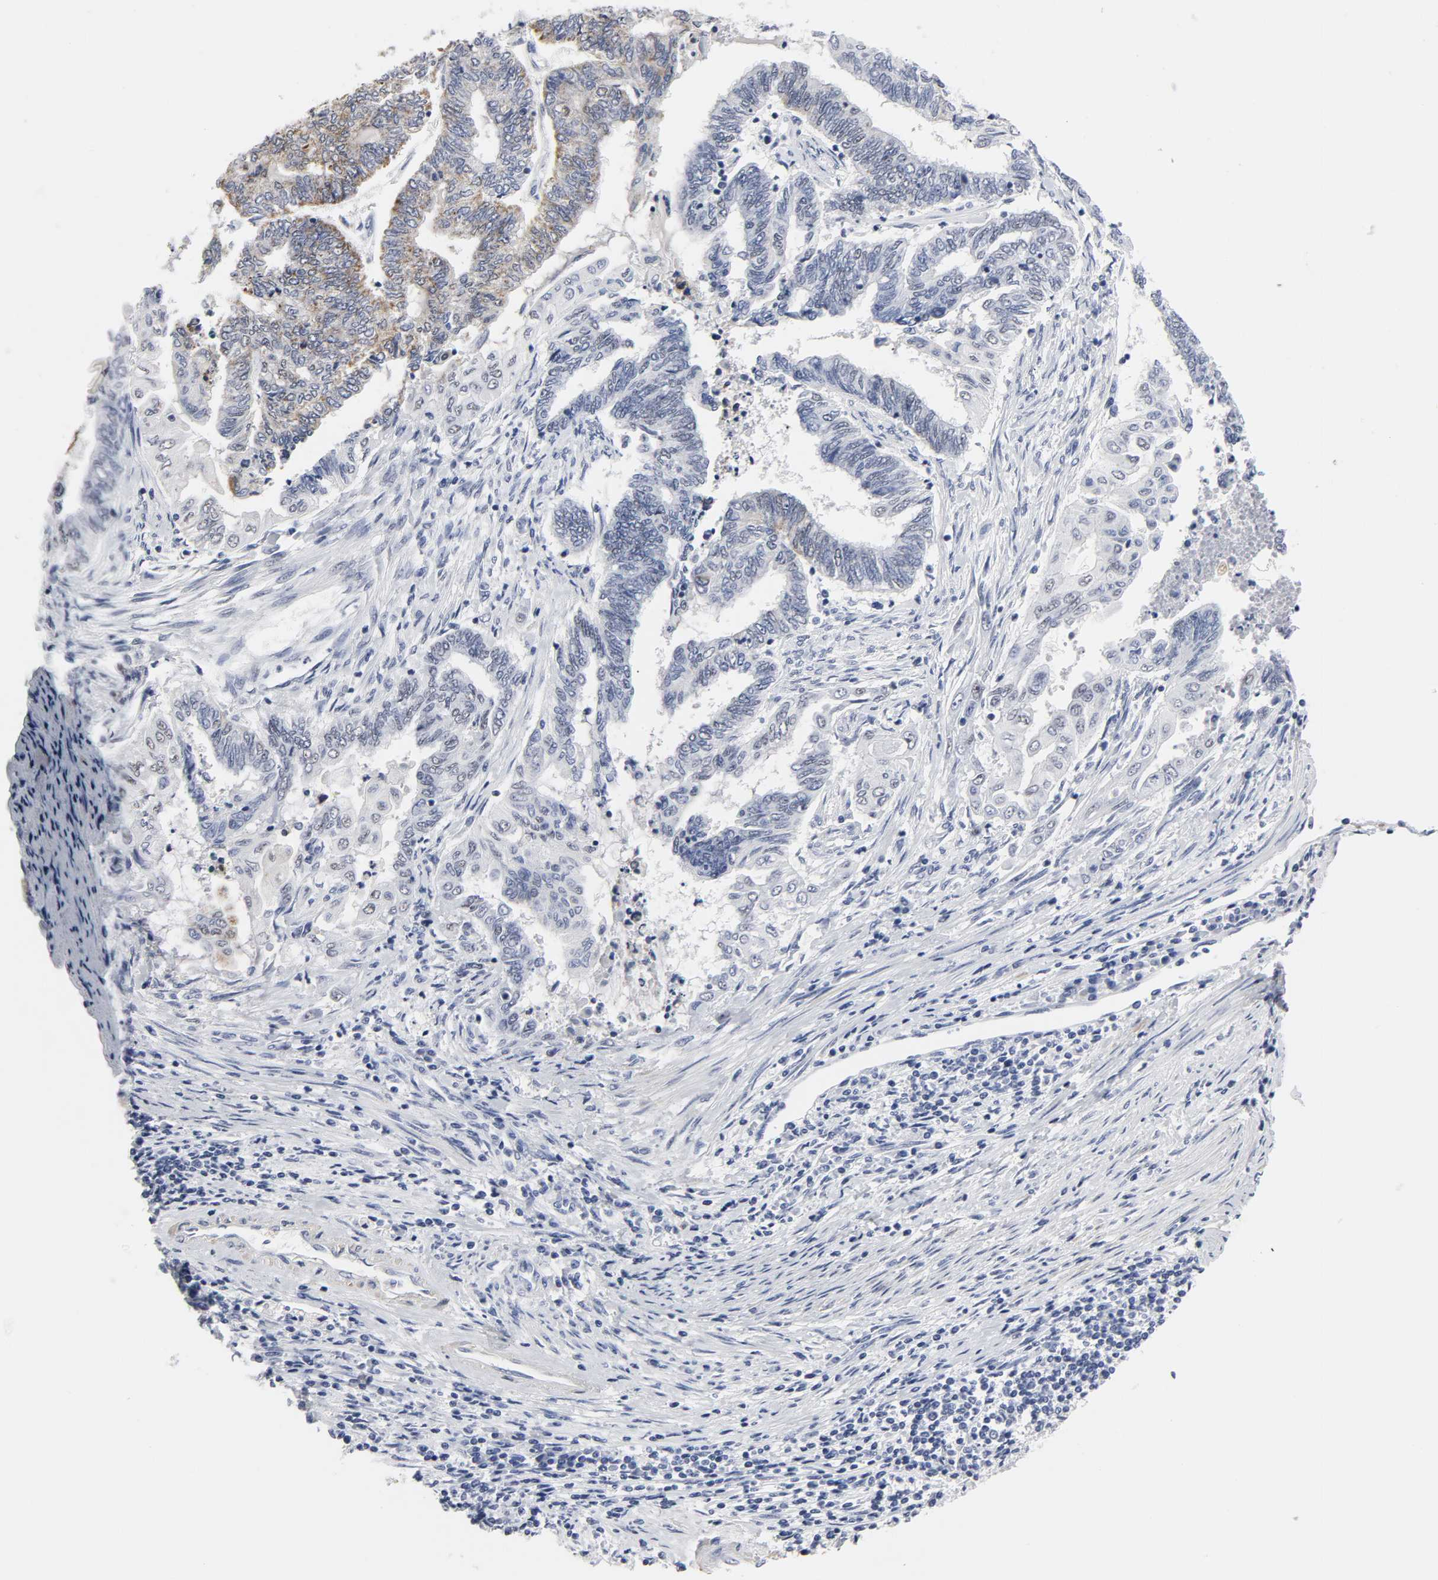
{"staining": {"intensity": "moderate", "quantity": "<25%", "location": "cytoplasmic/membranous"}, "tissue": "endometrial cancer", "cell_type": "Tumor cells", "image_type": "cancer", "snomed": [{"axis": "morphology", "description": "Adenocarcinoma, NOS"}, {"axis": "topography", "description": "Uterus"}, {"axis": "topography", "description": "Endometrium"}], "caption": "This image shows immunohistochemistry staining of human endometrial cancer, with low moderate cytoplasmic/membranous expression in approximately <25% of tumor cells.", "gene": "GRHL2", "patient": {"sex": "female", "age": 70}}